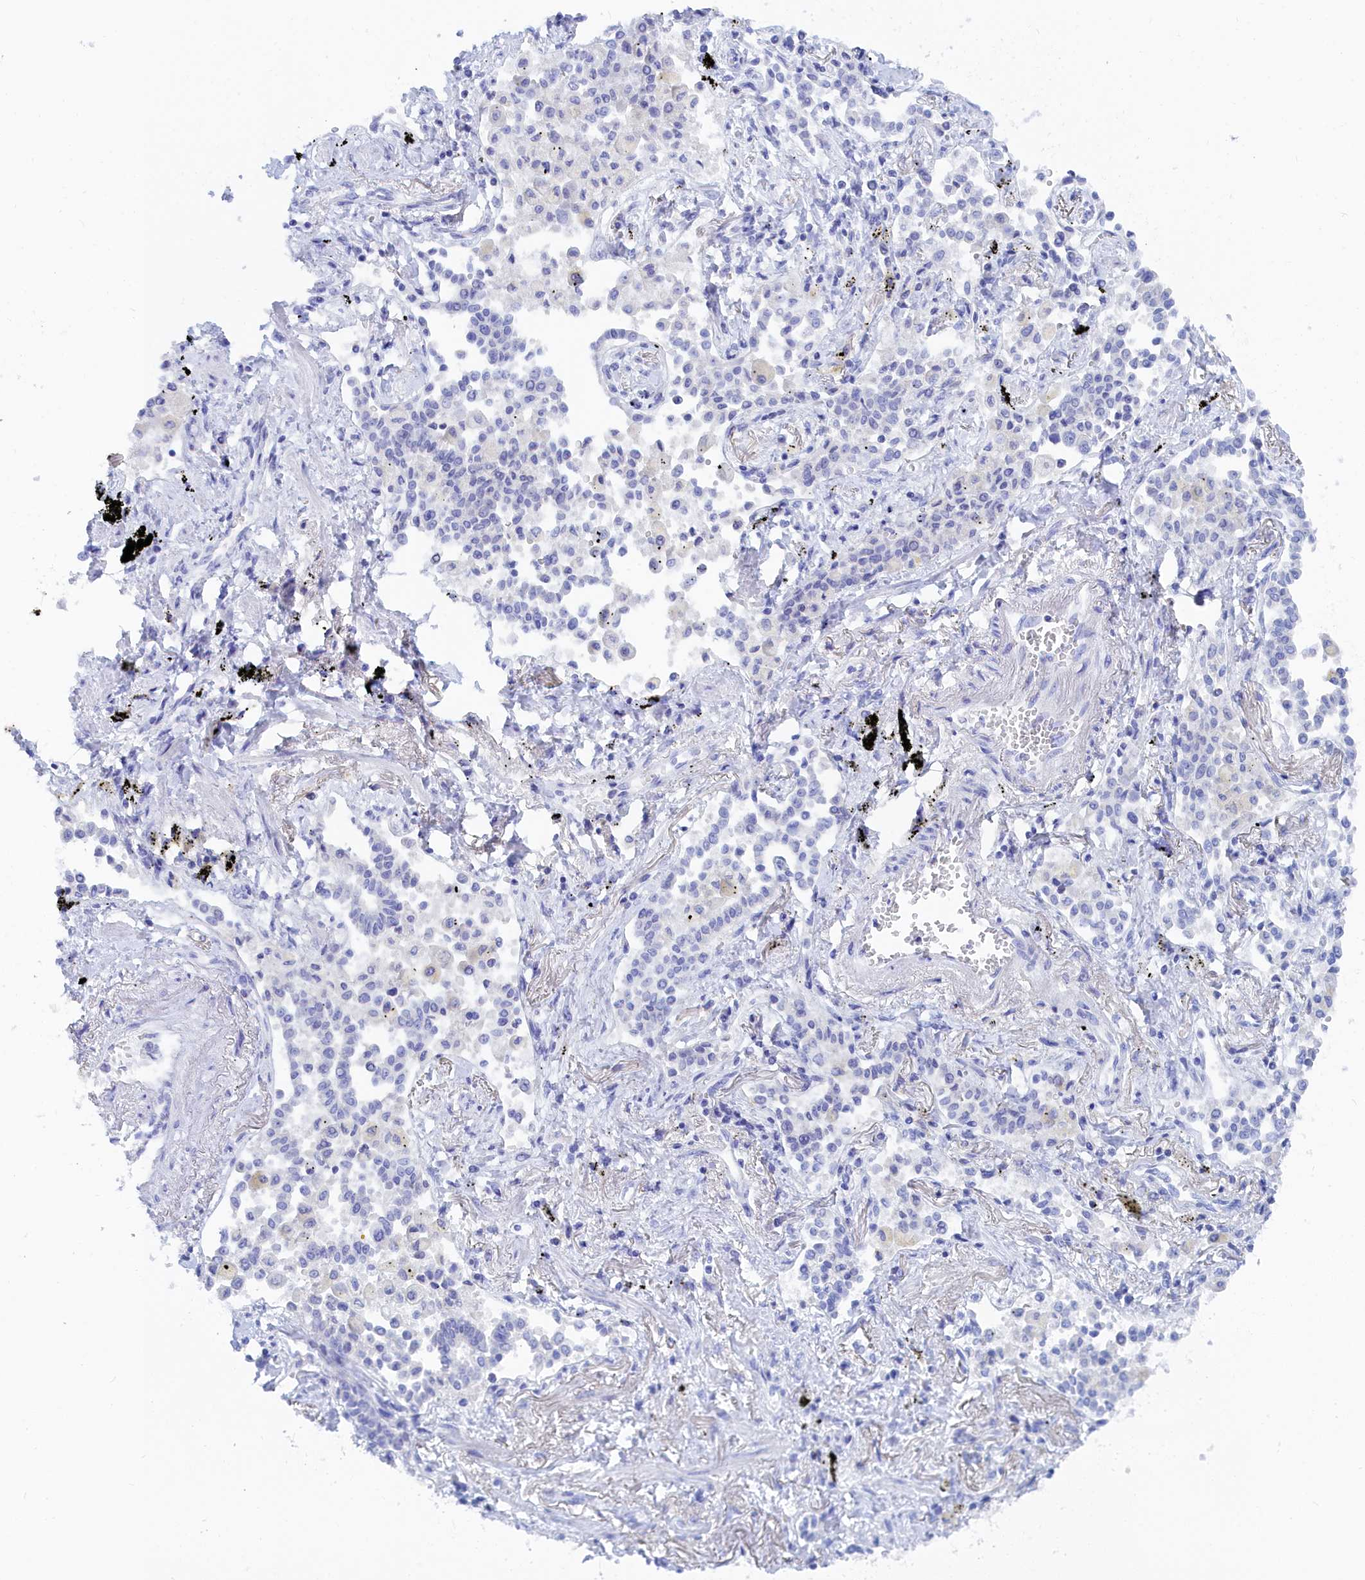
{"staining": {"intensity": "negative", "quantity": "none", "location": "none"}, "tissue": "lung cancer", "cell_type": "Tumor cells", "image_type": "cancer", "snomed": [{"axis": "morphology", "description": "Adenocarcinoma, NOS"}, {"axis": "topography", "description": "Lung"}], "caption": "There is no significant positivity in tumor cells of lung cancer (adenocarcinoma).", "gene": "TRIM10", "patient": {"sex": "male", "age": 67}}